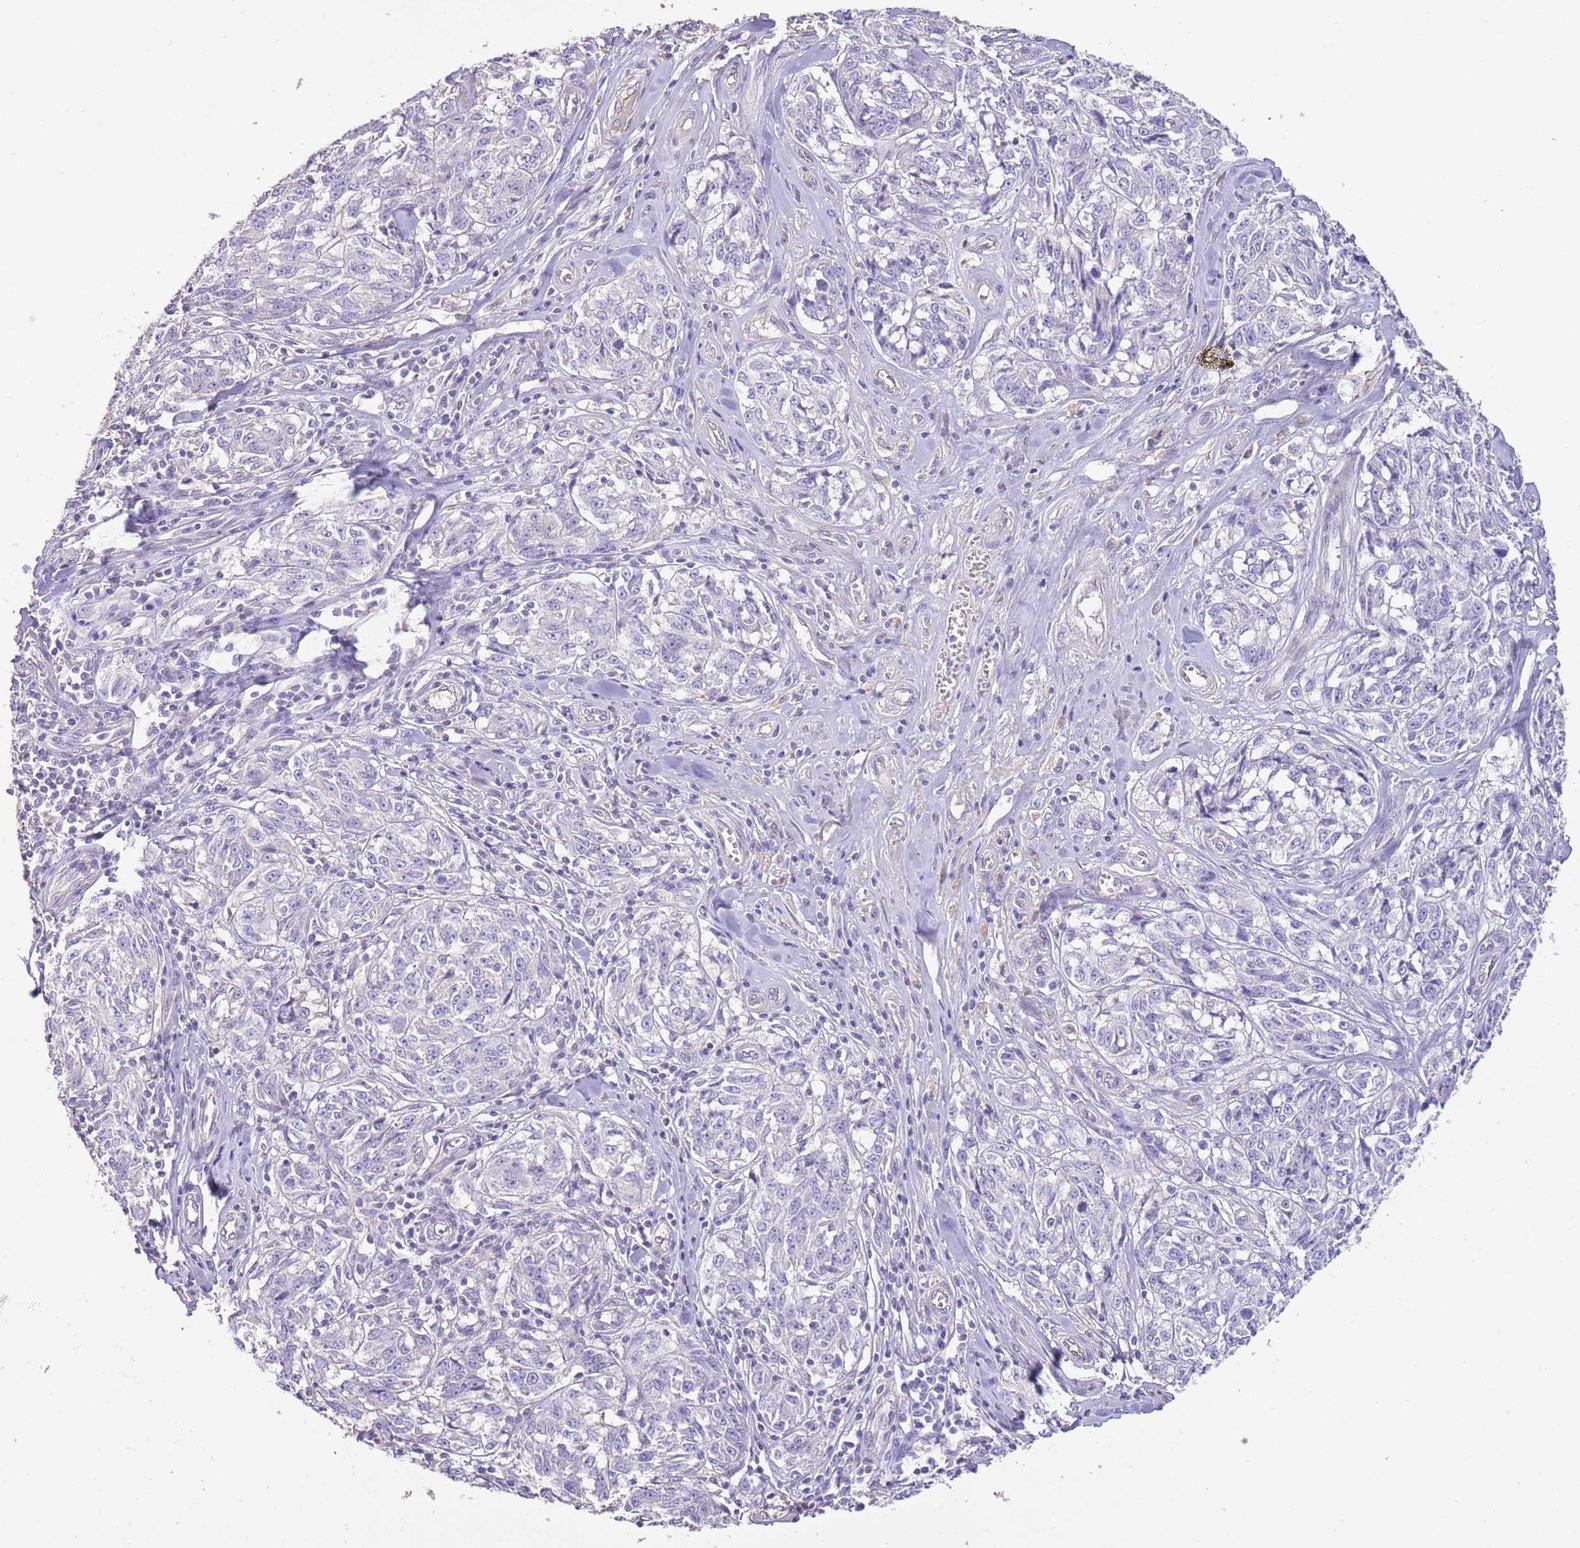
{"staining": {"intensity": "negative", "quantity": "none", "location": "none"}, "tissue": "melanoma", "cell_type": "Tumor cells", "image_type": "cancer", "snomed": [{"axis": "morphology", "description": "Normal tissue, NOS"}, {"axis": "morphology", "description": "Malignant melanoma, NOS"}, {"axis": "topography", "description": "Skin"}], "caption": "Tumor cells show no significant staining in melanoma.", "gene": "SFTPA1", "patient": {"sex": "female", "age": 64}}